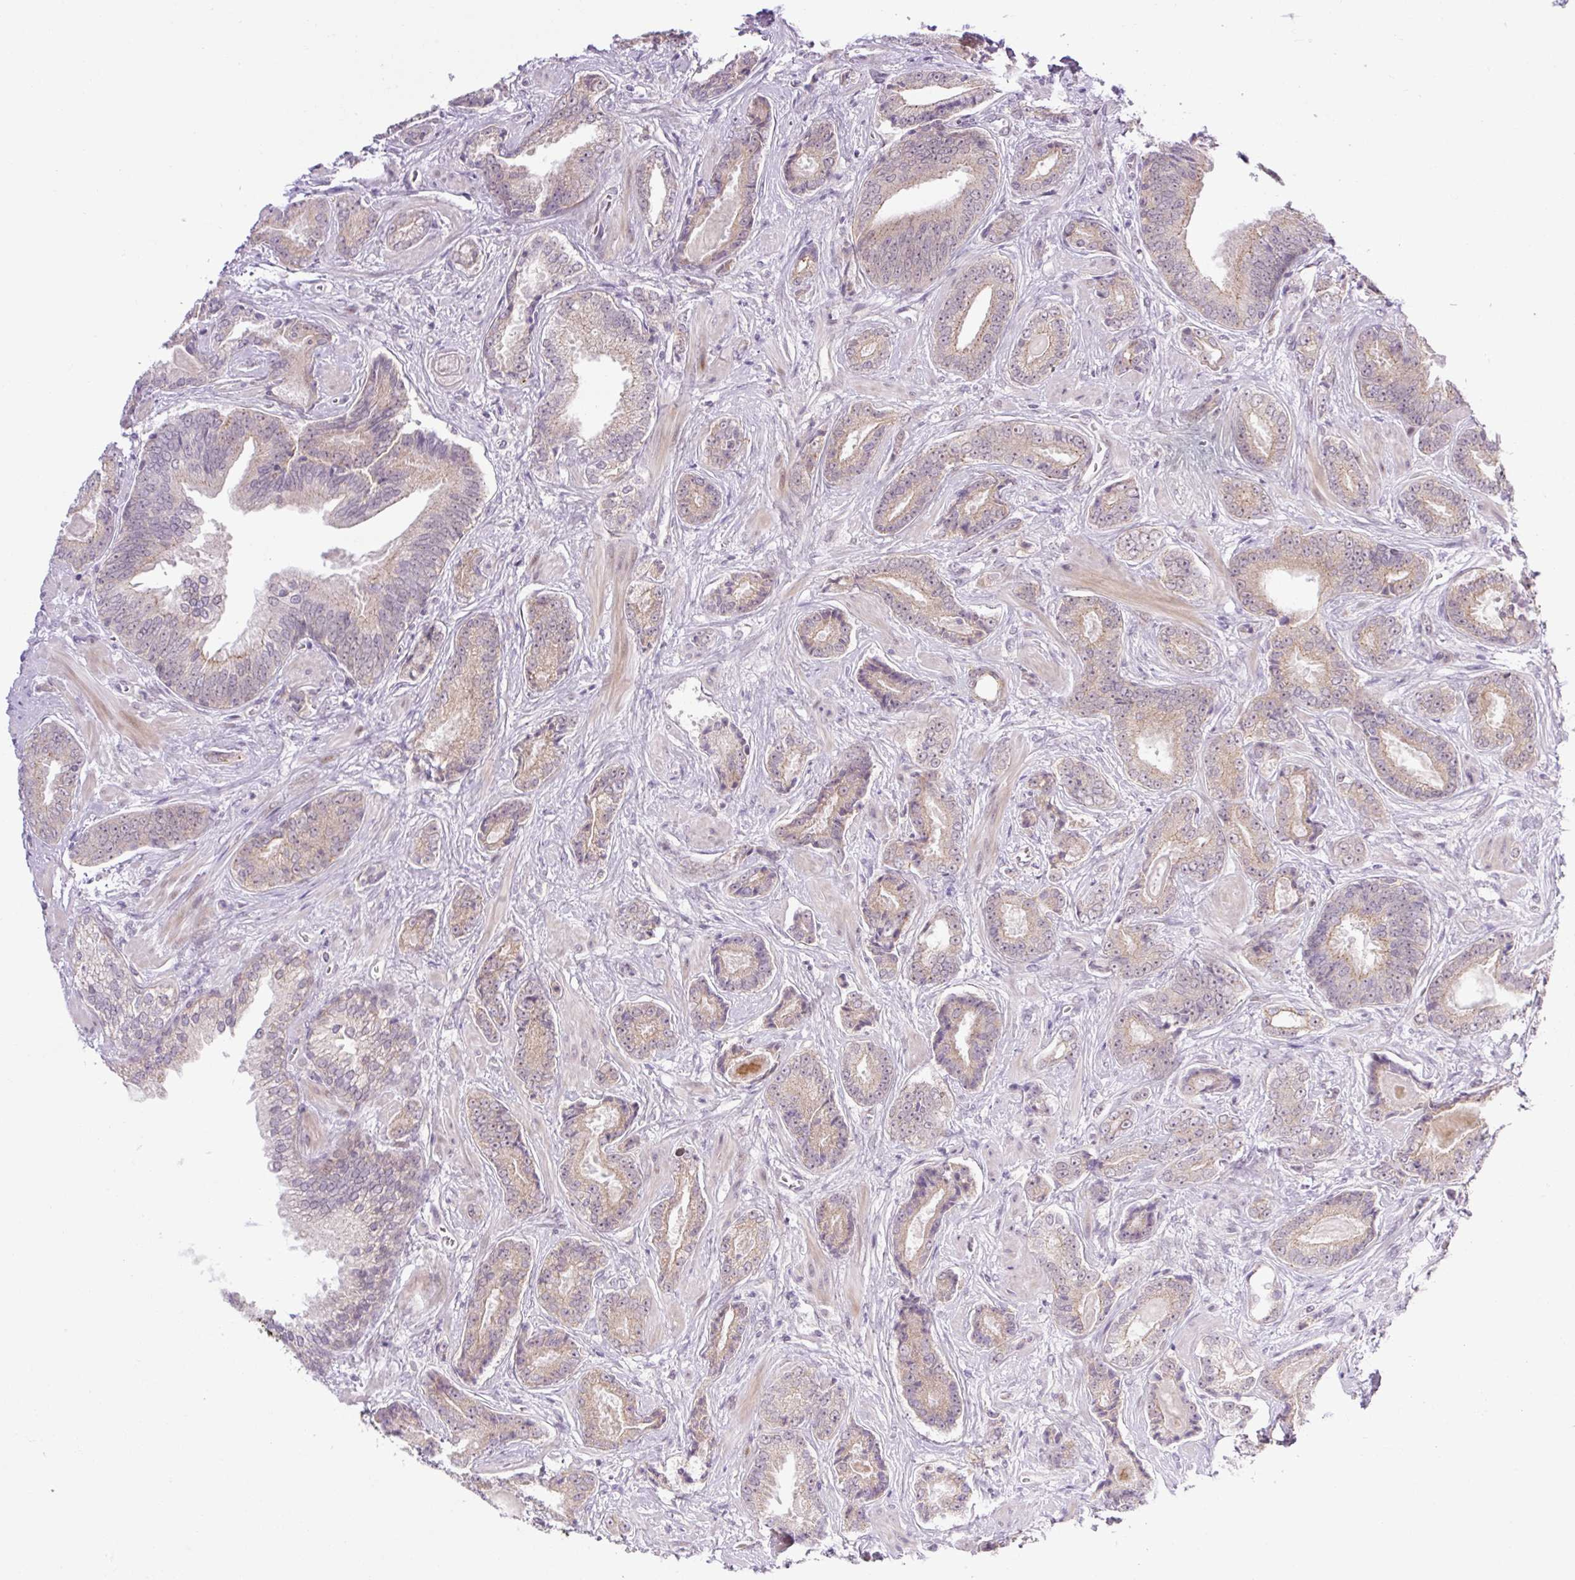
{"staining": {"intensity": "weak", "quantity": "25%-75%", "location": "cytoplasmic/membranous"}, "tissue": "prostate cancer", "cell_type": "Tumor cells", "image_type": "cancer", "snomed": [{"axis": "morphology", "description": "Adenocarcinoma, Low grade"}, {"axis": "topography", "description": "Prostate"}], "caption": "The immunohistochemical stain shows weak cytoplasmic/membranous positivity in tumor cells of low-grade adenocarcinoma (prostate) tissue.", "gene": "ICE1", "patient": {"sex": "male", "age": 62}}